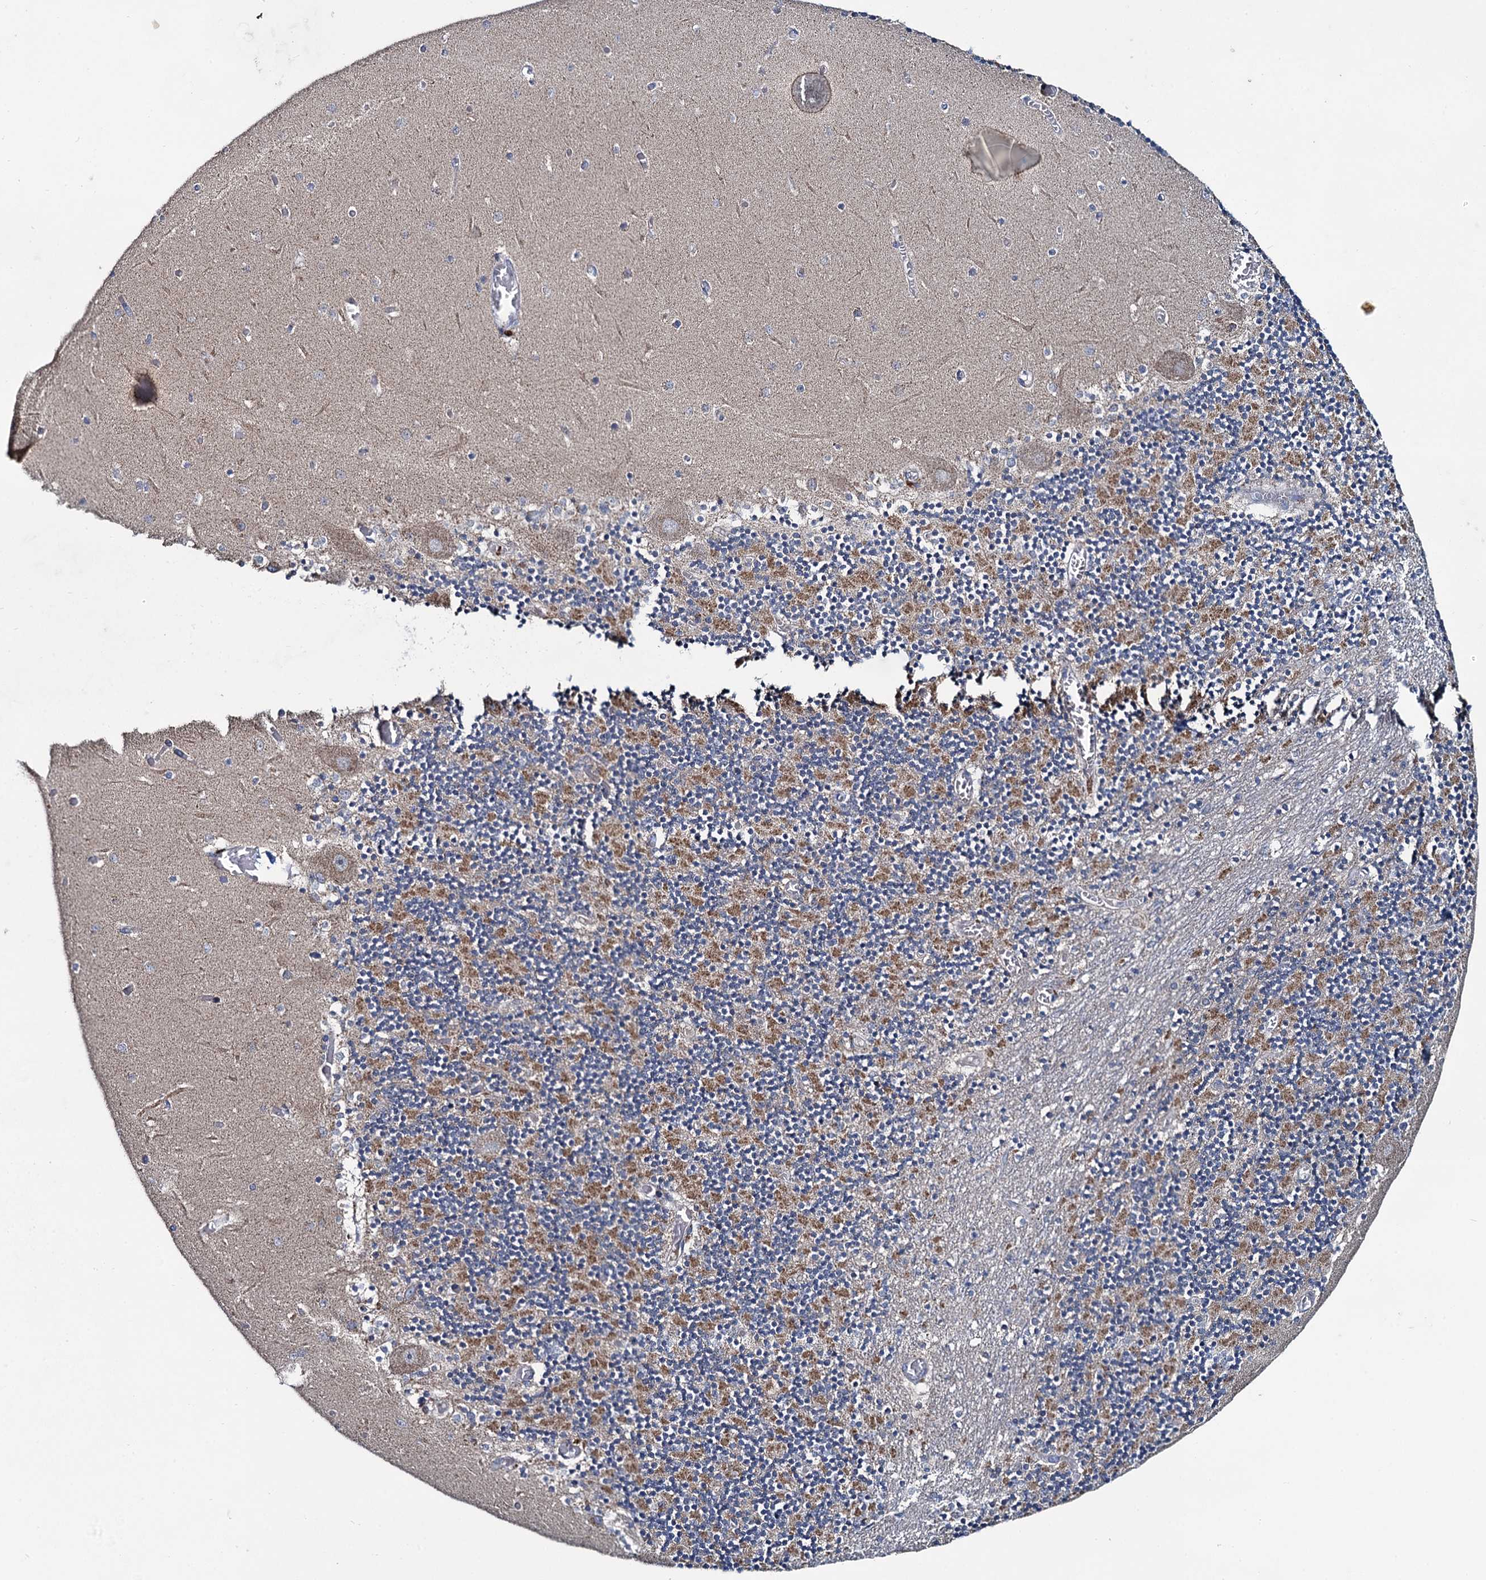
{"staining": {"intensity": "moderate", "quantity": "25%-75%", "location": "cytoplasmic/membranous"}, "tissue": "cerebellum", "cell_type": "Cells in granular layer", "image_type": "normal", "snomed": [{"axis": "morphology", "description": "Normal tissue, NOS"}, {"axis": "topography", "description": "Cerebellum"}], "caption": "High-magnification brightfield microscopy of normal cerebellum stained with DAB (3,3'-diaminobenzidine) (brown) and counterstained with hematoxylin (blue). cells in granular layer exhibit moderate cytoplasmic/membranous staining is present in approximately25%-75% of cells.", "gene": "METTL4", "patient": {"sex": "female", "age": 28}}